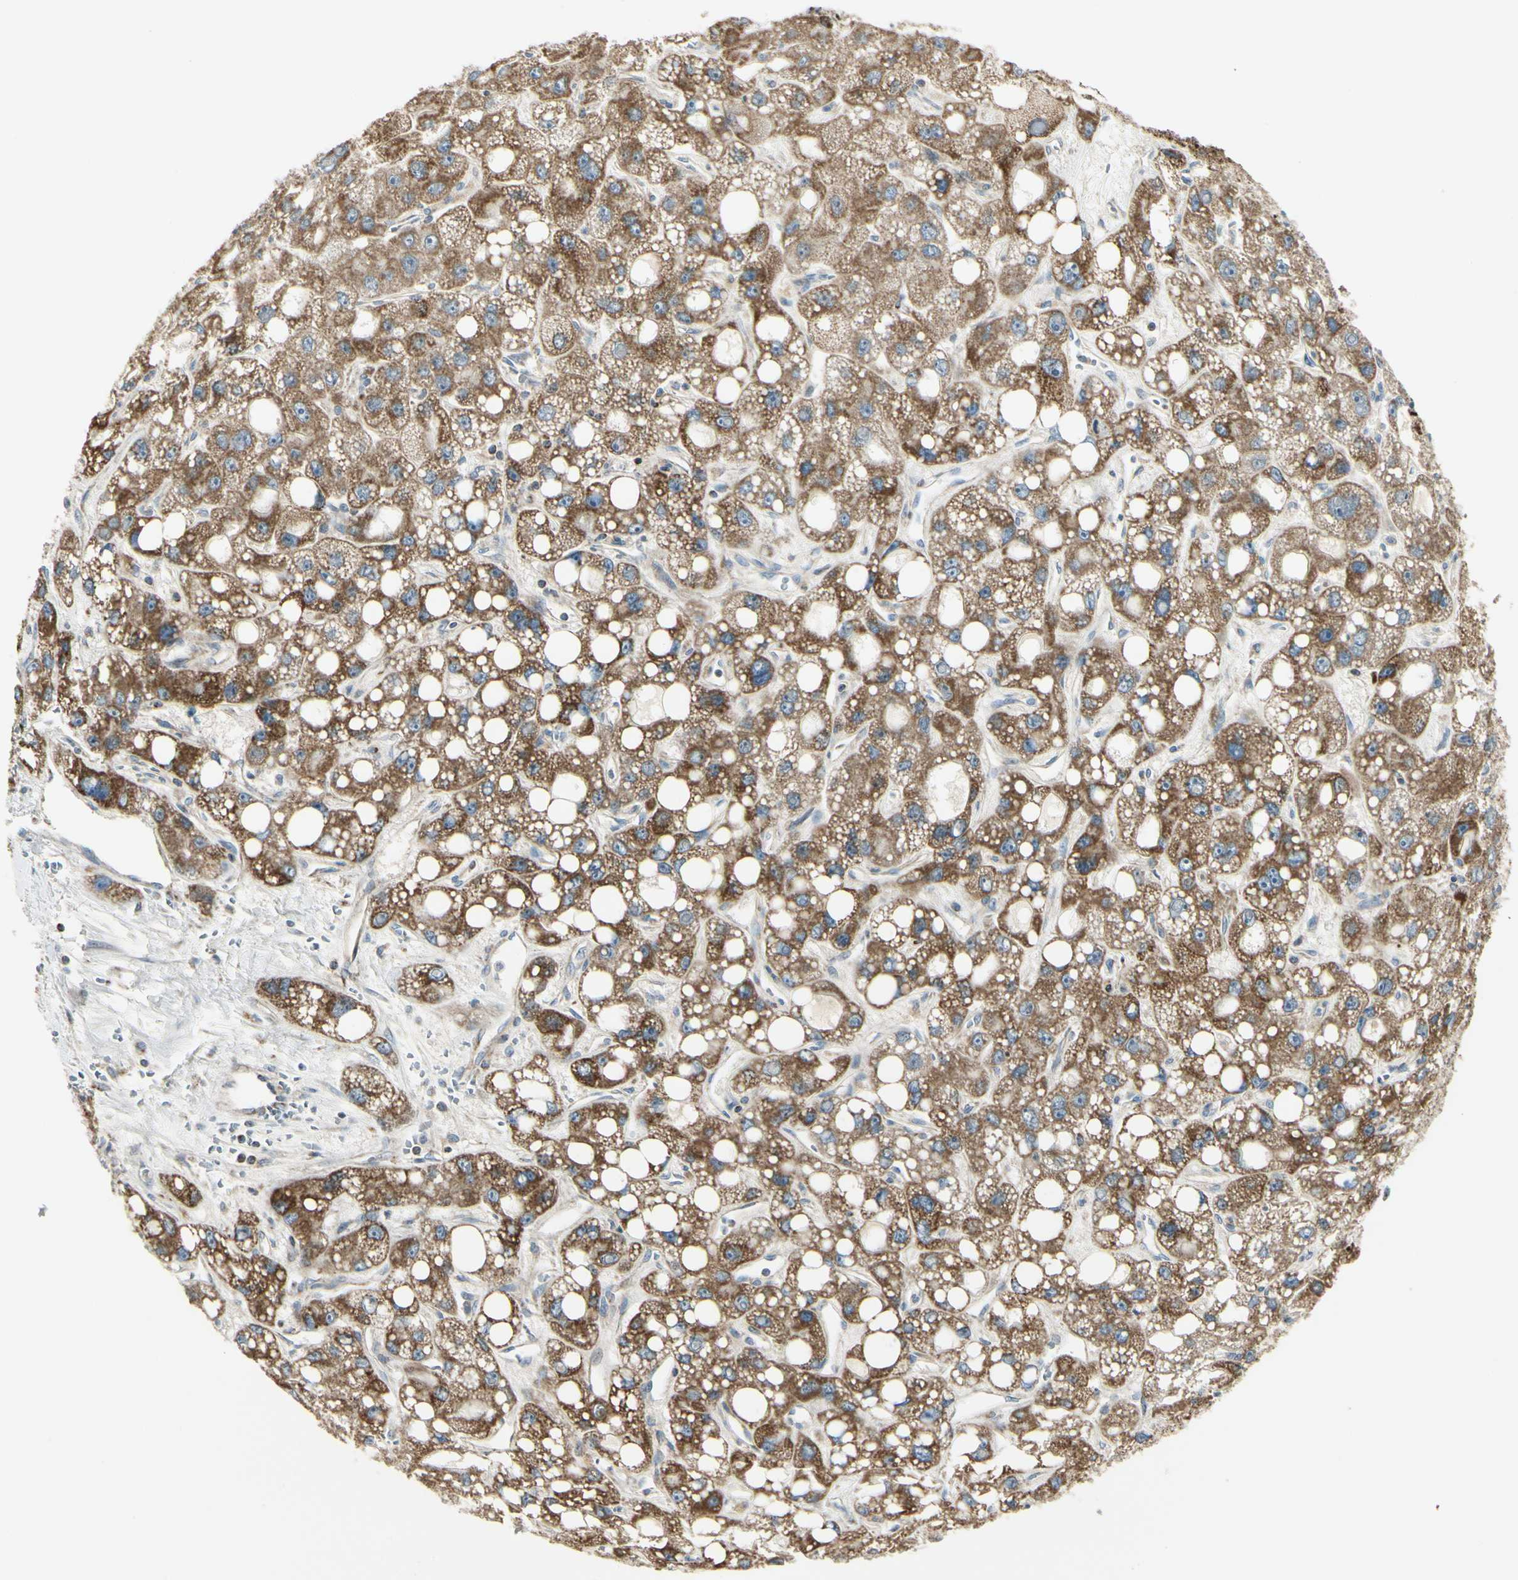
{"staining": {"intensity": "strong", "quantity": ">75%", "location": "cytoplasmic/membranous"}, "tissue": "liver cancer", "cell_type": "Tumor cells", "image_type": "cancer", "snomed": [{"axis": "morphology", "description": "Carcinoma, Hepatocellular, NOS"}, {"axis": "topography", "description": "Liver"}], "caption": "Immunohistochemical staining of human liver hepatocellular carcinoma reveals strong cytoplasmic/membranous protein expression in about >75% of tumor cells.", "gene": "ANKS6", "patient": {"sex": "male", "age": 55}}